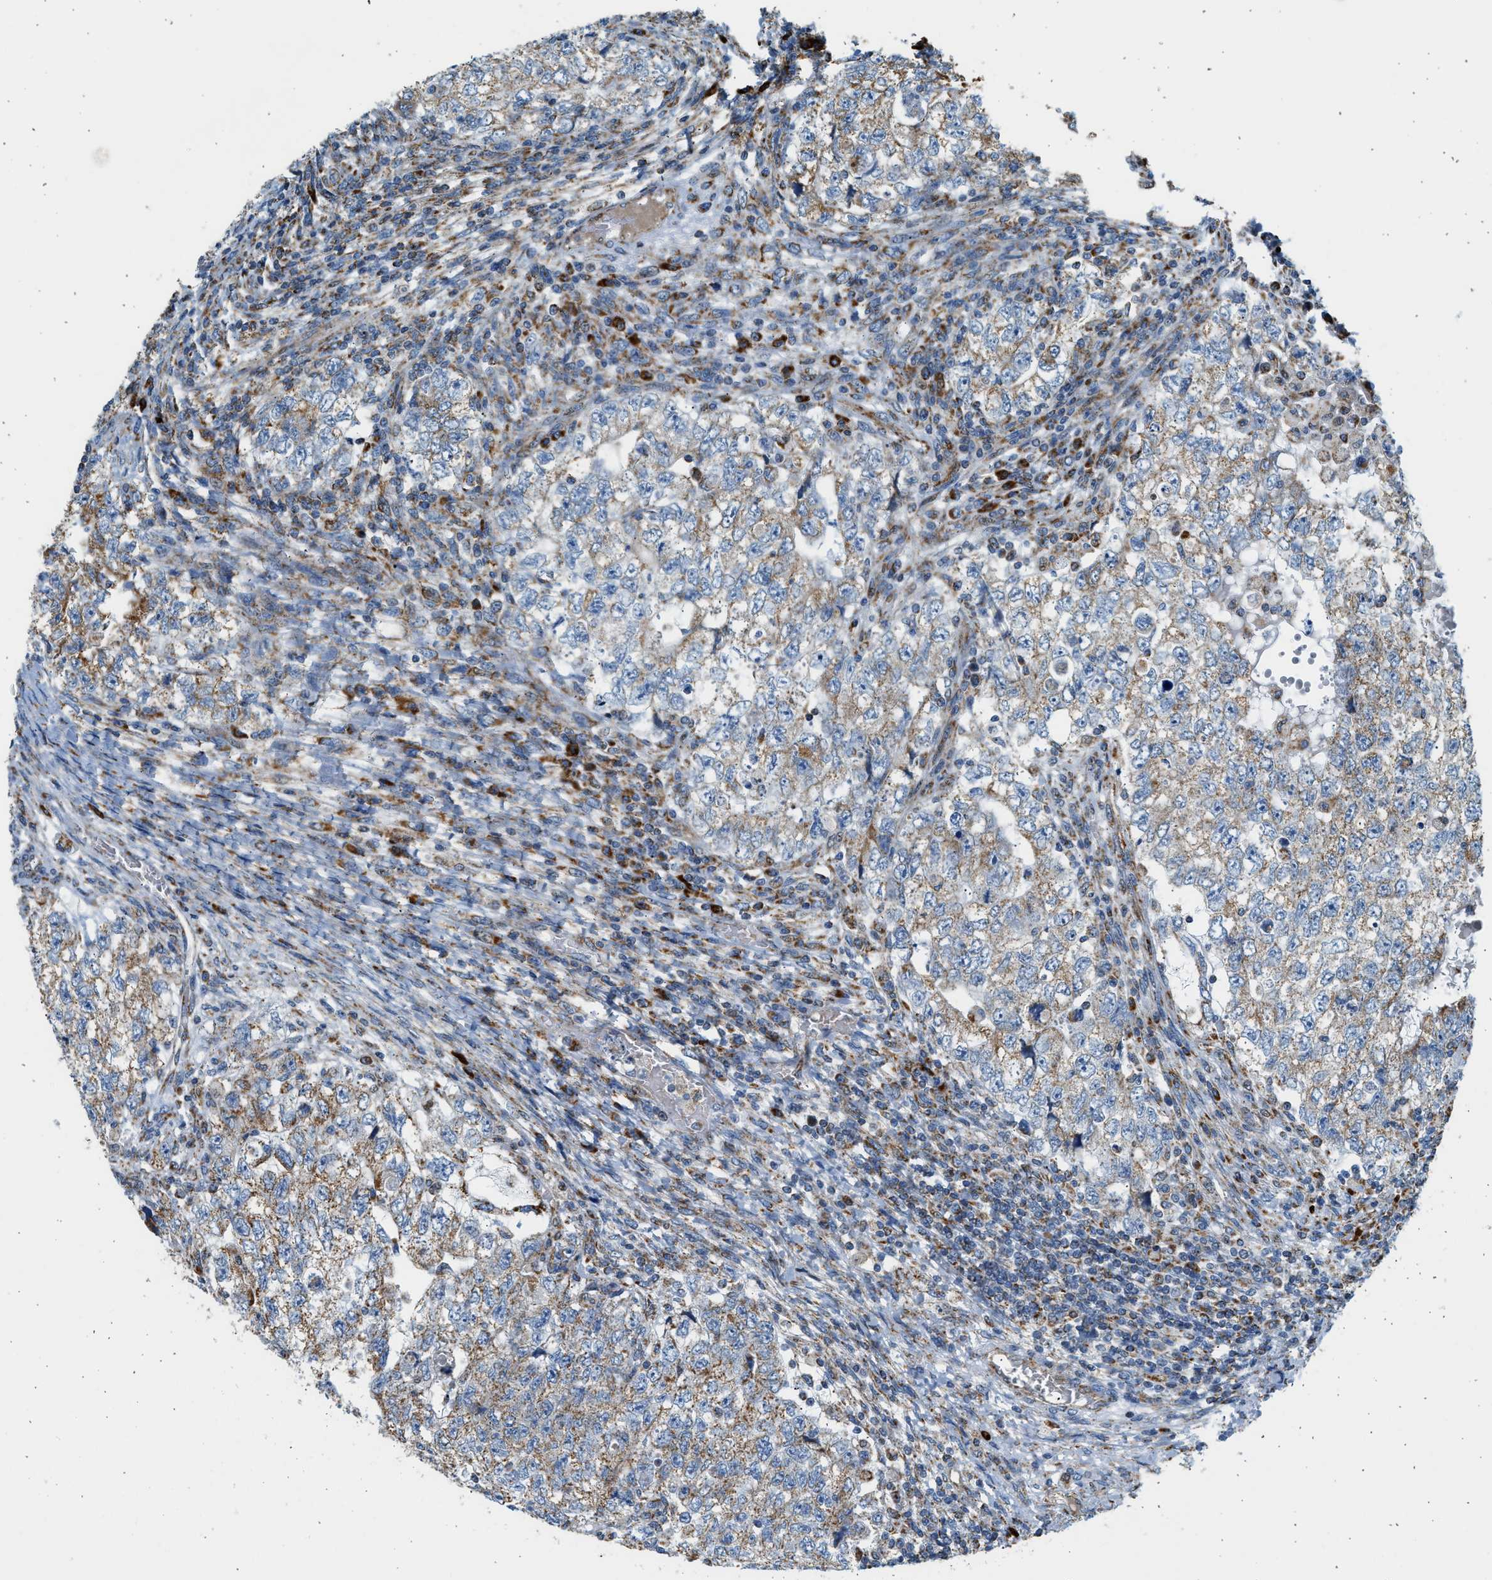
{"staining": {"intensity": "moderate", "quantity": ">75%", "location": "cytoplasmic/membranous"}, "tissue": "testis cancer", "cell_type": "Tumor cells", "image_type": "cancer", "snomed": [{"axis": "morphology", "description": "Carcinoma, Embryonal, NOS"}, {"axis": "topography", "description": "Testis"}], "caption": "High-magnification brightfield microscopy of testis embryonal carcinoma stained with DAB (3,3'-diaminobenzidine) (brown) and counterstained with hematoxylin (blue). tumor cells exhibit moderate cytoplasmic/membranous positivity is identified in about>75% of cells.", "gene": "KCNMB3", "patient": {"sex": "male", "age": 36}}